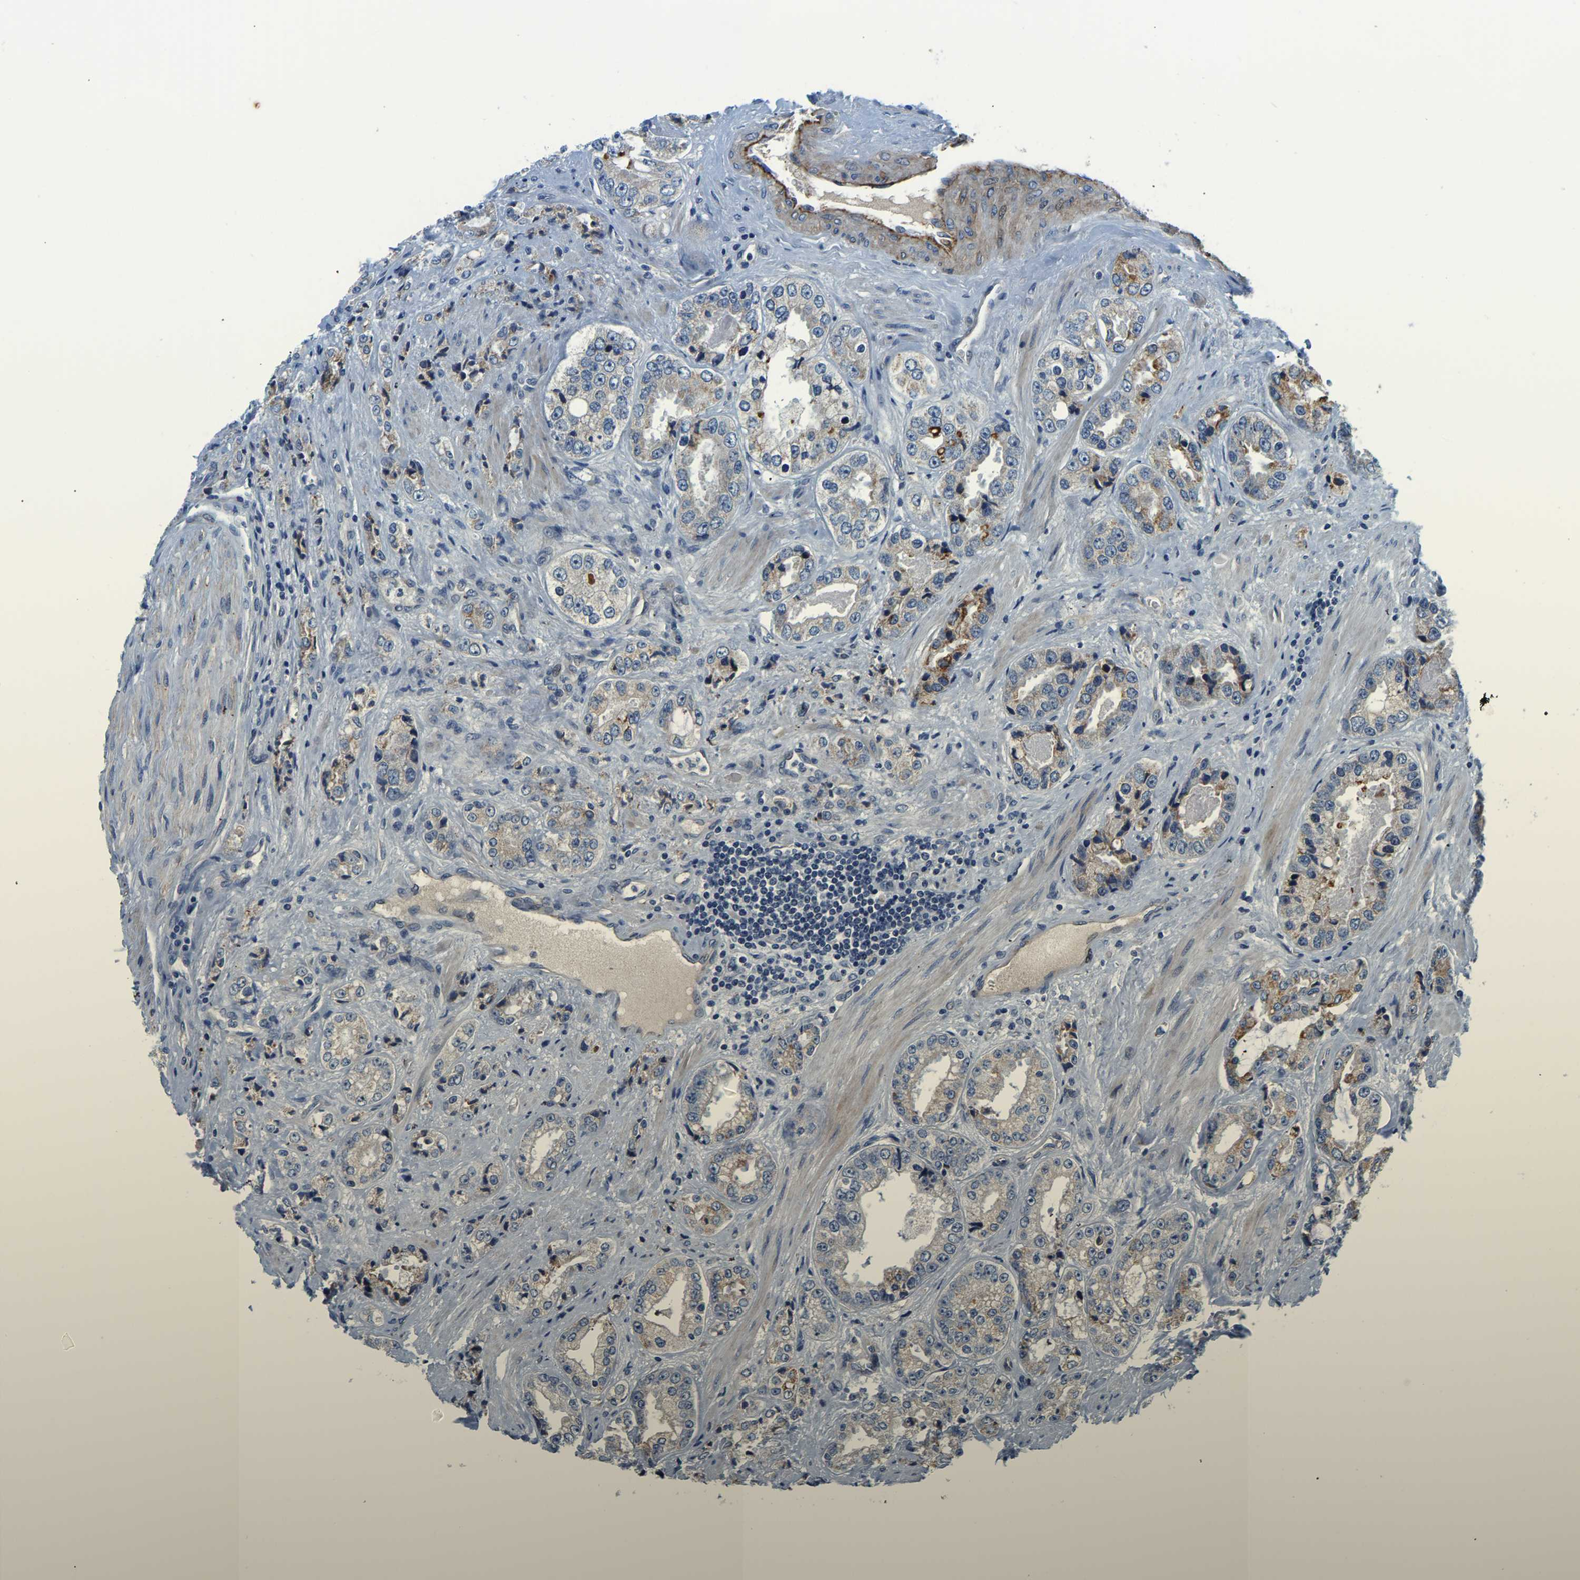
{"staining": {"intensity": "negative", "quantity": "none", "location": "none"}, "tissue": "prostate cancer", "cell_type": "Tumor cells", "image_type": "cancer", "snomed": [{"axis": "morphology", "description": "Adenocarcinoma, High grade"}, {"axis": "topography", "description": "Prostate"}], "caption": "High magnification brightfield microscopy of adenocarcinoma (high-grade) (prostate) stained with DAB (brown) and counterstained with hematoxylin (blue): tumor cells show no significant positivity.", "gene": "LIAS", "patient": {"sex": "male", "age": 61}}